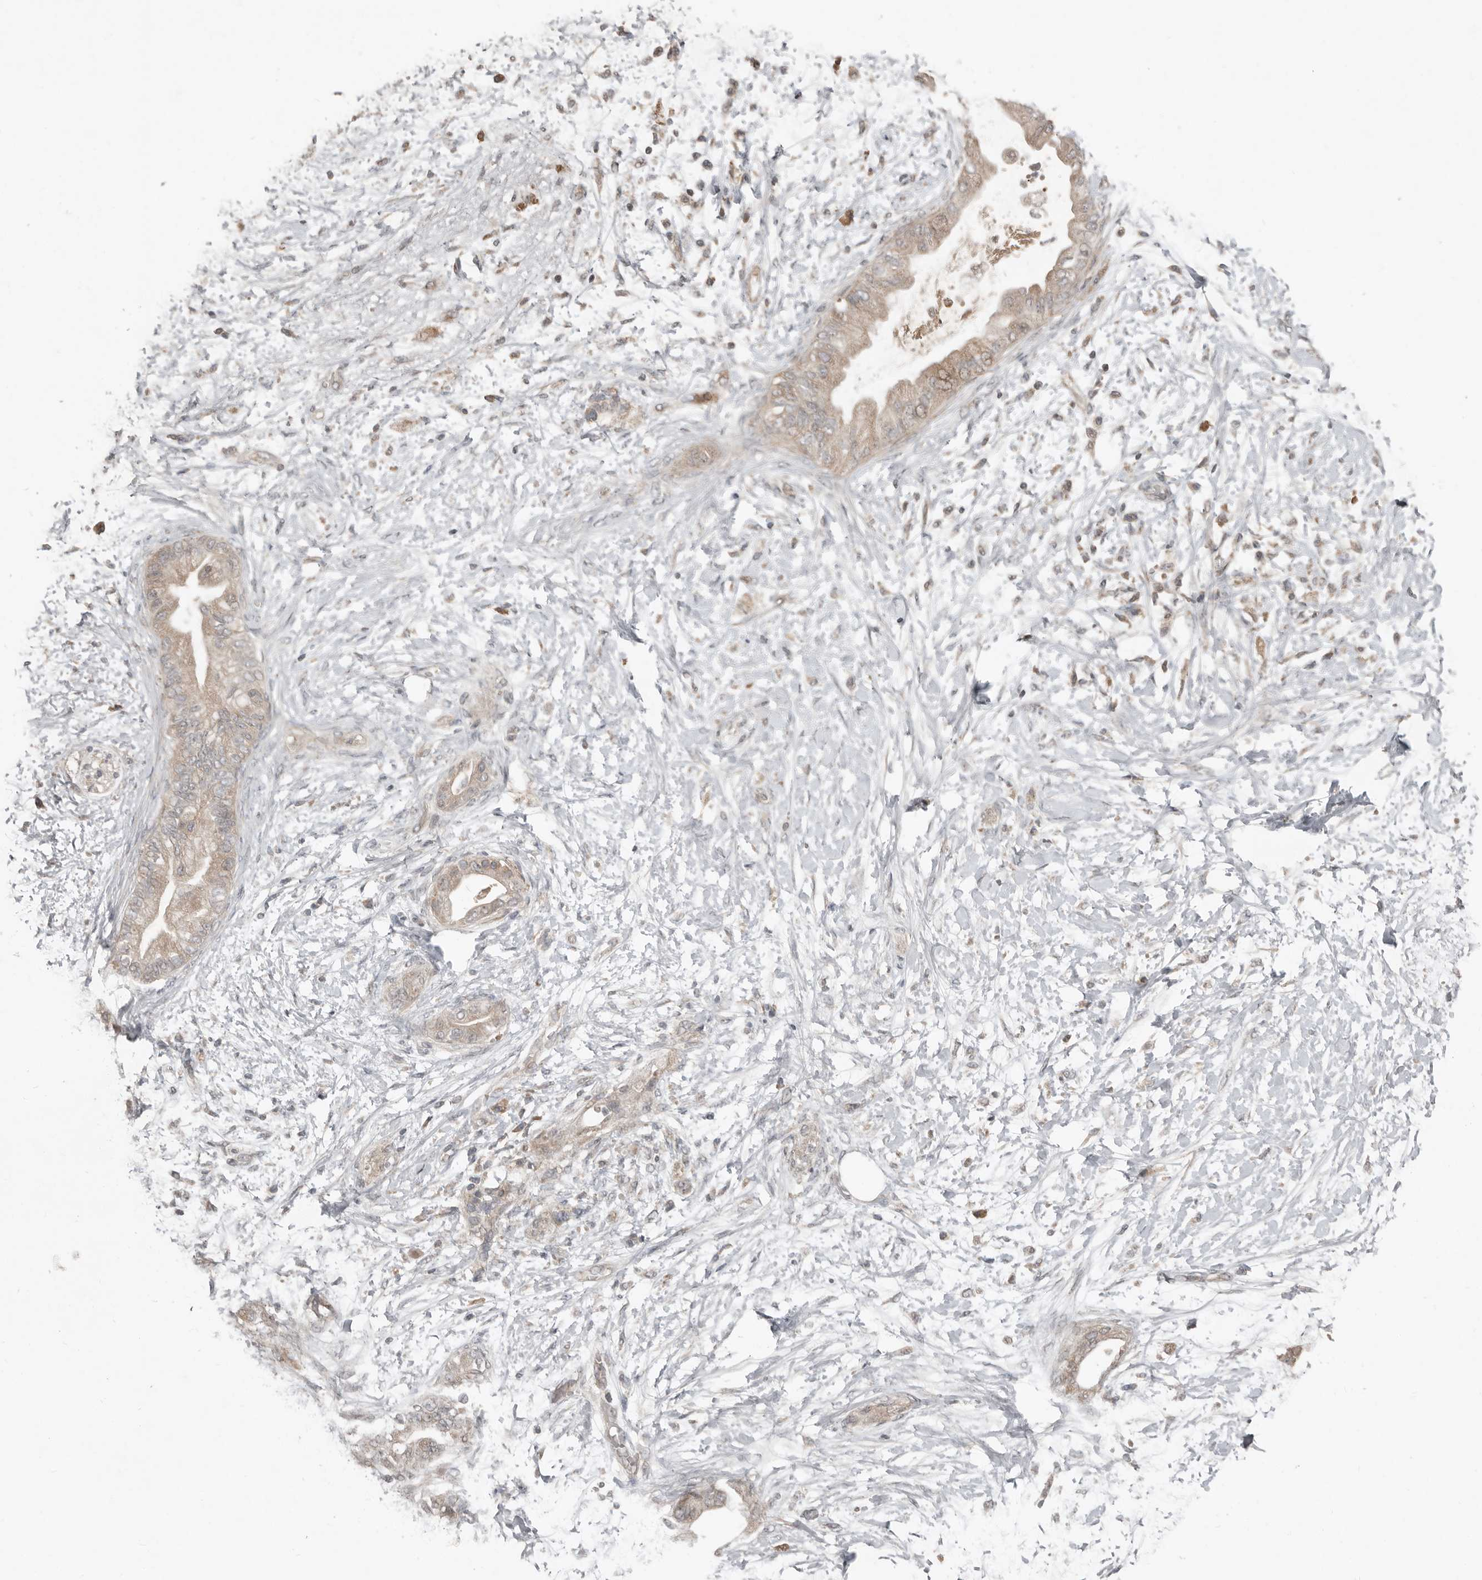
{"staining": {"intensity": "moderate", "quantity": "<25%", "location": "cytoplasmic/membranous"}, "tissue": "adipose tissue", "cell_type": "Adipocytes", "image_type": "normal", "snomed": [{"axis": "morphology", "description": "Normal tissue, NOS"}, {"axis": "morphology", "description": "Adenocarcinoma, NOS"}, {"axis": "topography", "description": "Duodenum"}, {"axis": "topography", "description": "Peripheral nerve tissue"}], "caption": "Adipose tissue stained with a brown dye shows moderate cytoplasmic/membranous positive positivity in about <25% of adipocytes.", "gene": "SLC6A7", "patient": {"sex": "female", "age": 60}}